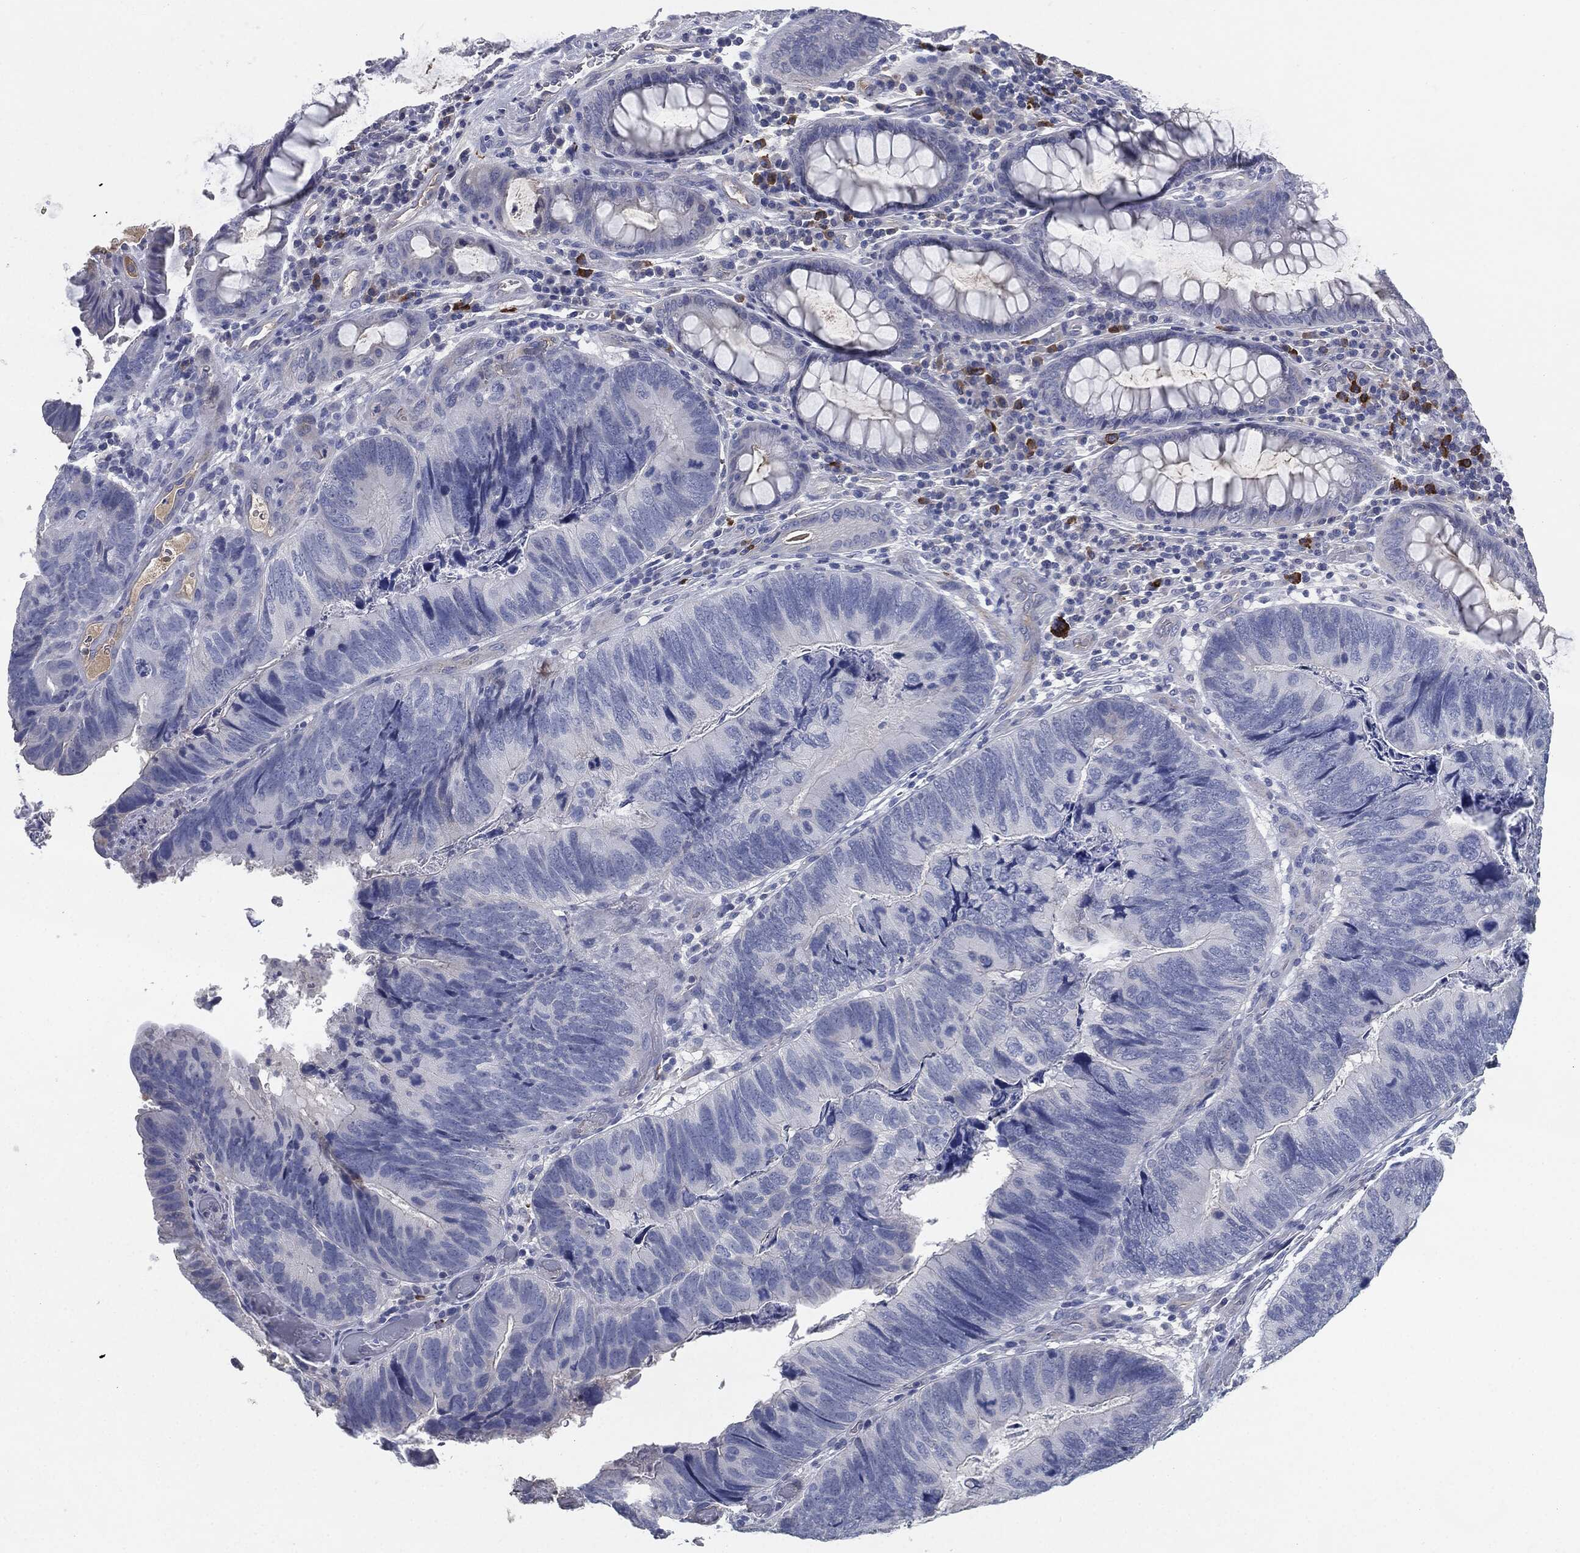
{"staining": {"intensity": "negative", "quantity": "none", "location": "none"}, "tissue": "colorectal cancer", "cell_type": "Tumor cells", "image_type": "cancer", "snomed": [{"axis": "morphology", "description": "Adenocarcinoma, NOS"}, {"axis": "topography", "description": "Colon"}], "caption": "The histopathology image reveals no staining of tumor cells in colorectal cancer.", "gene": "CD27", "patient": {"sex": "female", "age": 67}}